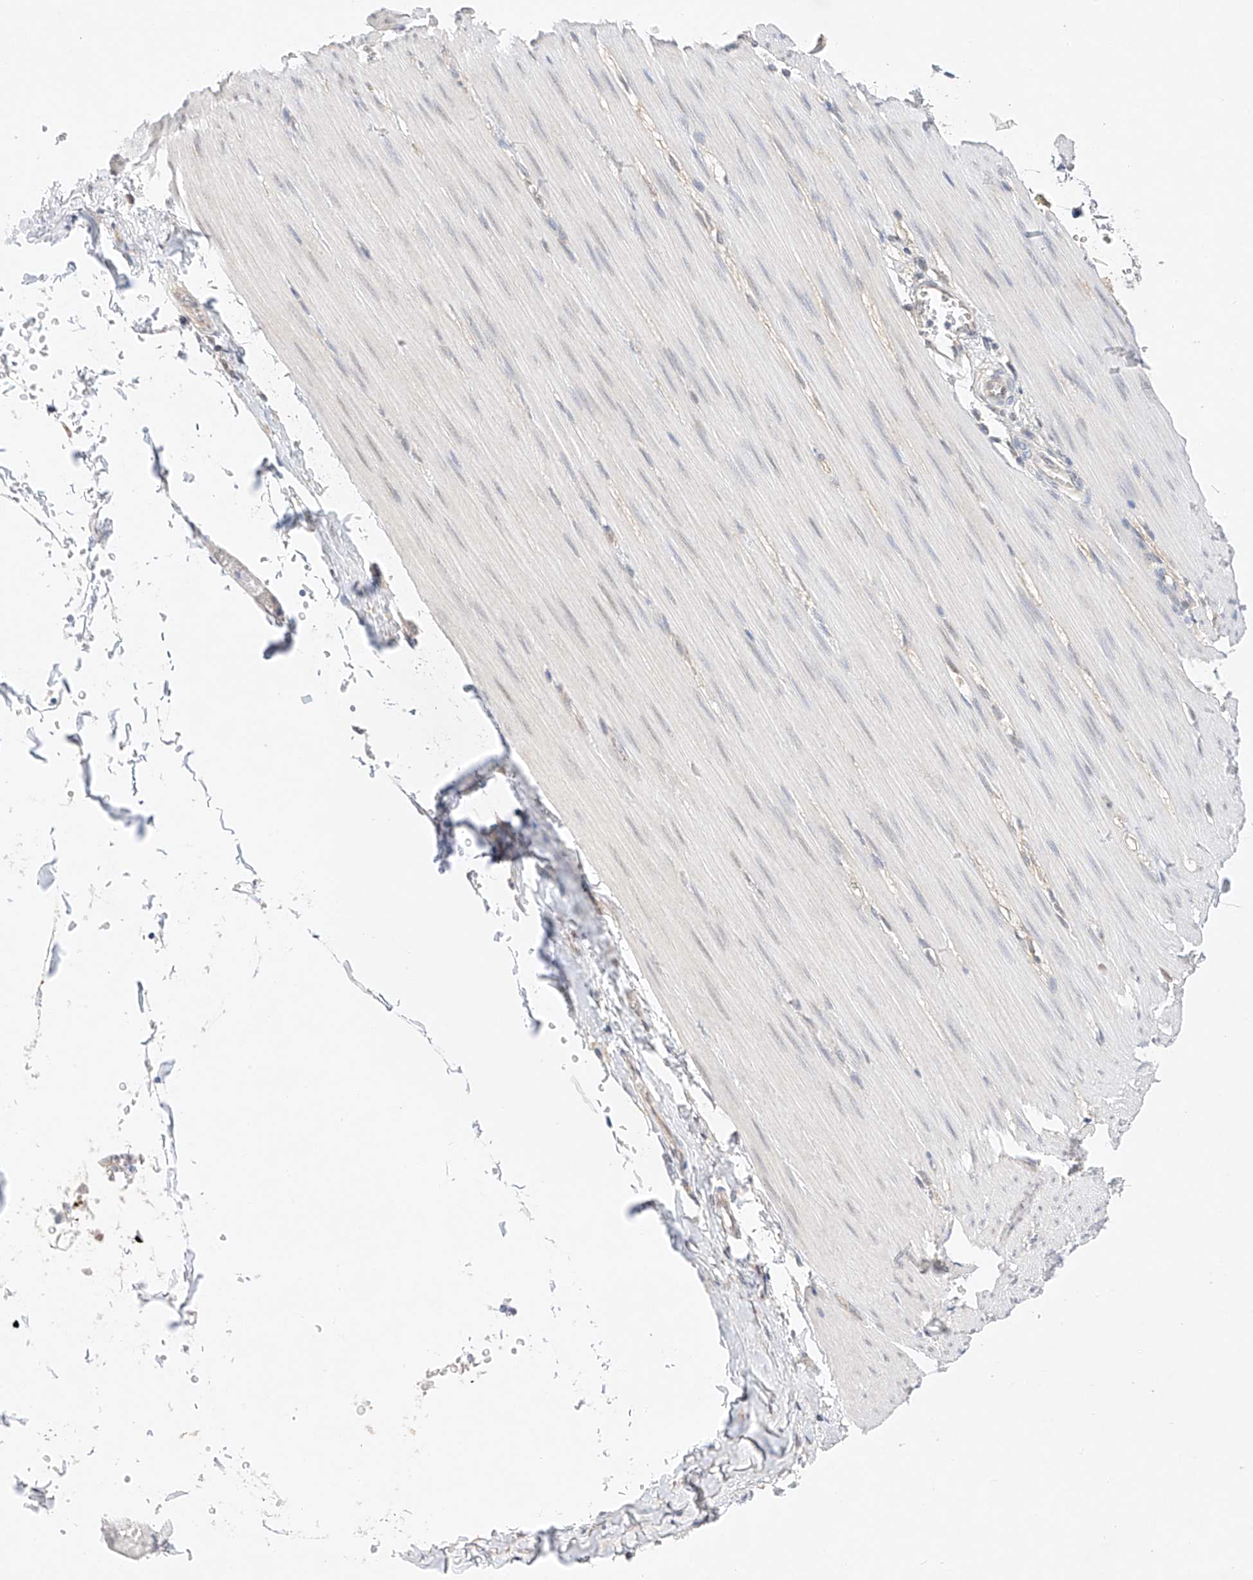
{"staining": {"intensity": "negative", "quantity": "none", "location": "none"}, "tissue": "smooth muscle", "cell_type": "Smooth muscle cells", "image_type": "normal", "snomed": [{"axis": "morphology", "description": "Normal tissue, NOS"}, {"axis": "morphology", "description": "Adenocarcinoma, NOS"}, {"axis": "topography", "description": "Colon"}, {"axis": "topography", "description": "Peripheral nerve tissue"}], "caption": "IHC micrograph of normal smooth muscle stained for a protein (brown), which reveals no positivity in smooth muscle cells.", "gene": "IL22RA2", "patient": {"sex": "male", "age": 14}}